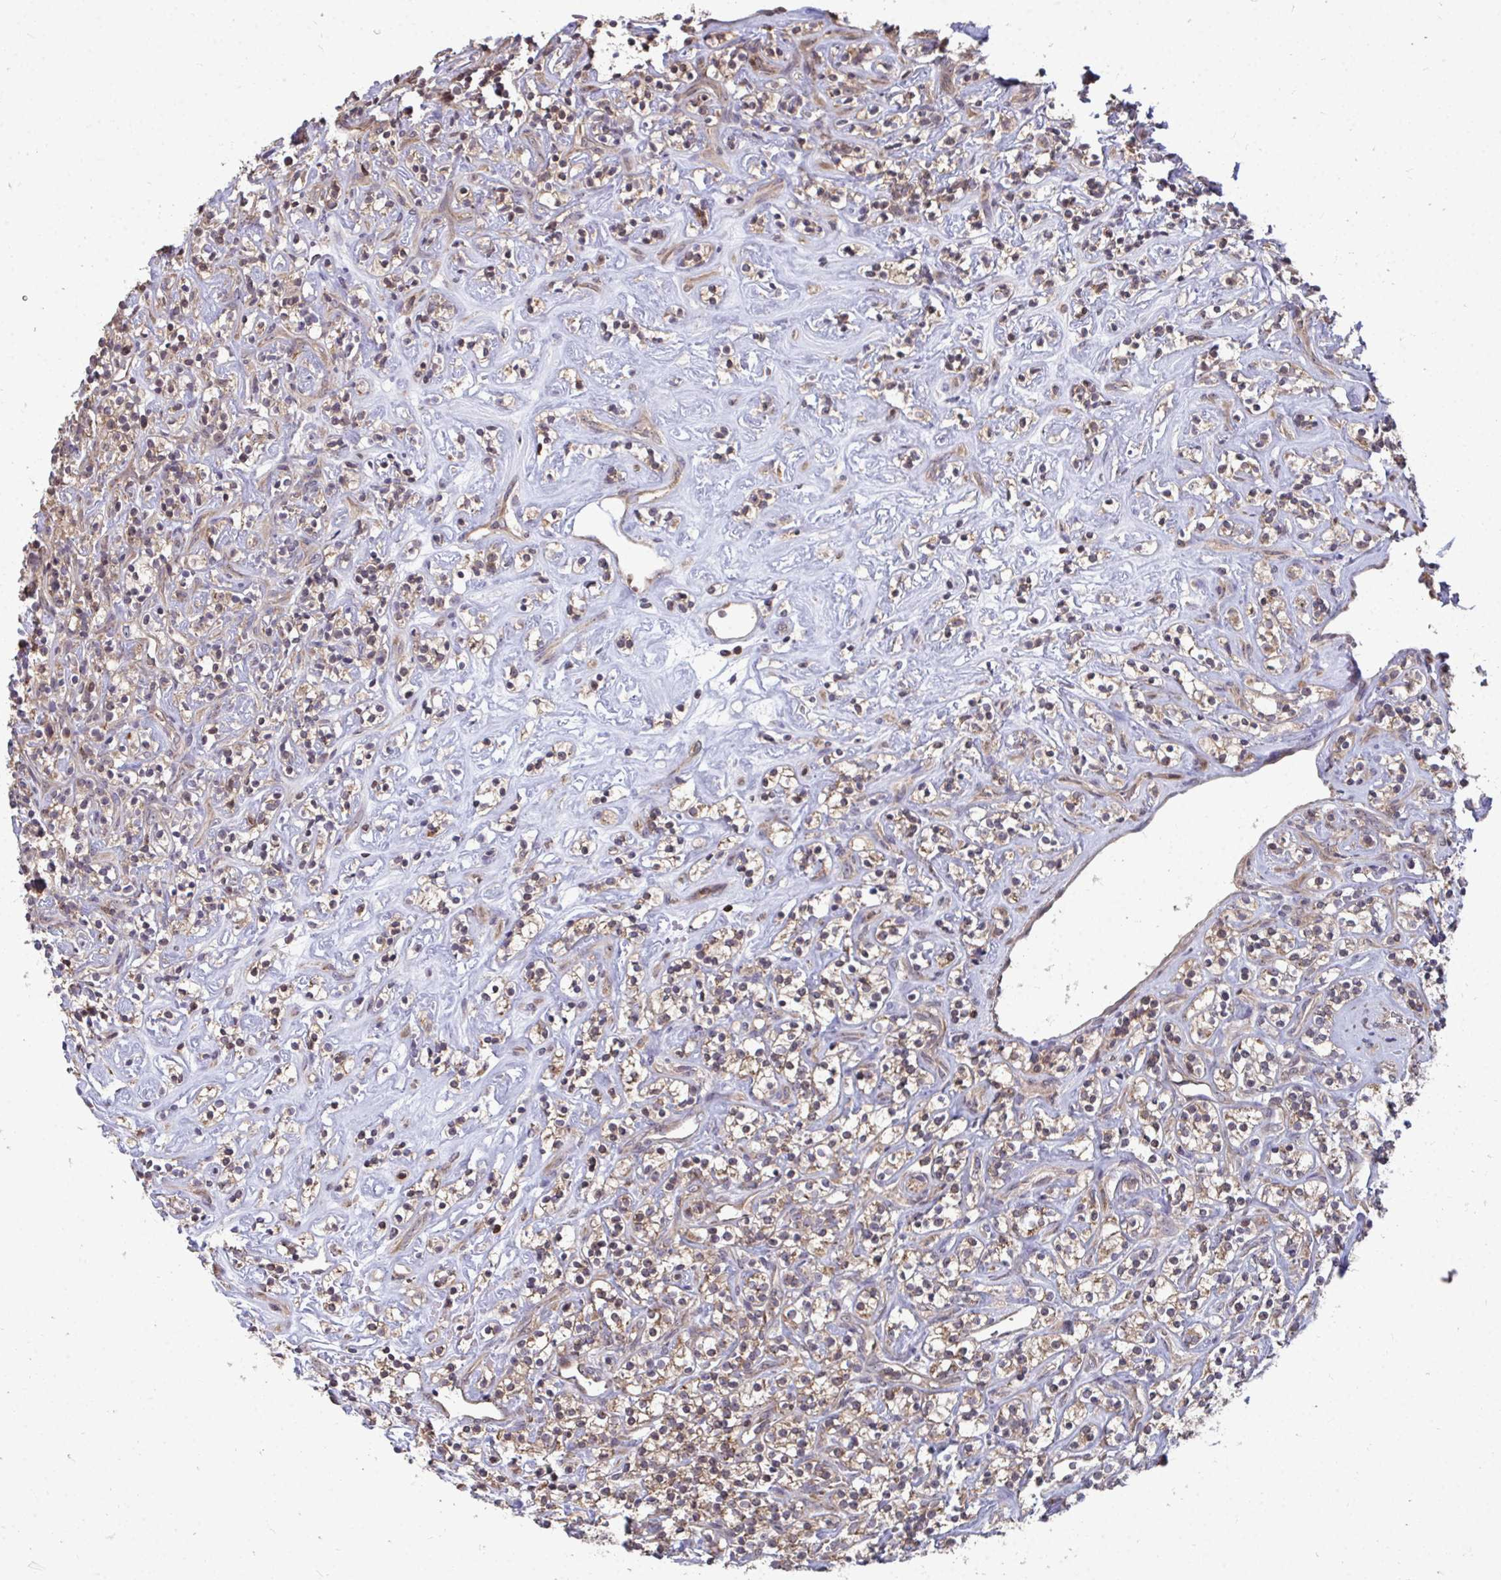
{"staining": {"intensity": "moderate", "quantity": ">75%", "location": "cytoplasmic/membranous"}, "tissue": "renal cancer", "cell_type": "Tumor cells", "image_type": "cancer", "snomed": [{"axis": "morphology", "description": "Adenocarcinoma, NOS"}, {"axis": "topography", "description": "Kidney"}], "caption": "High-magnification brightfield microscopy of adenocarcinoma (renal) stained with DAB (brown) and counterstained with hematoxylin (blue). tumor cells exhibit moderate cytoplasmic/membranous staining is present in approximately>75% of cells.", "gene": "DNAJA2", "patient": {"sex": "male", "age": 77}}